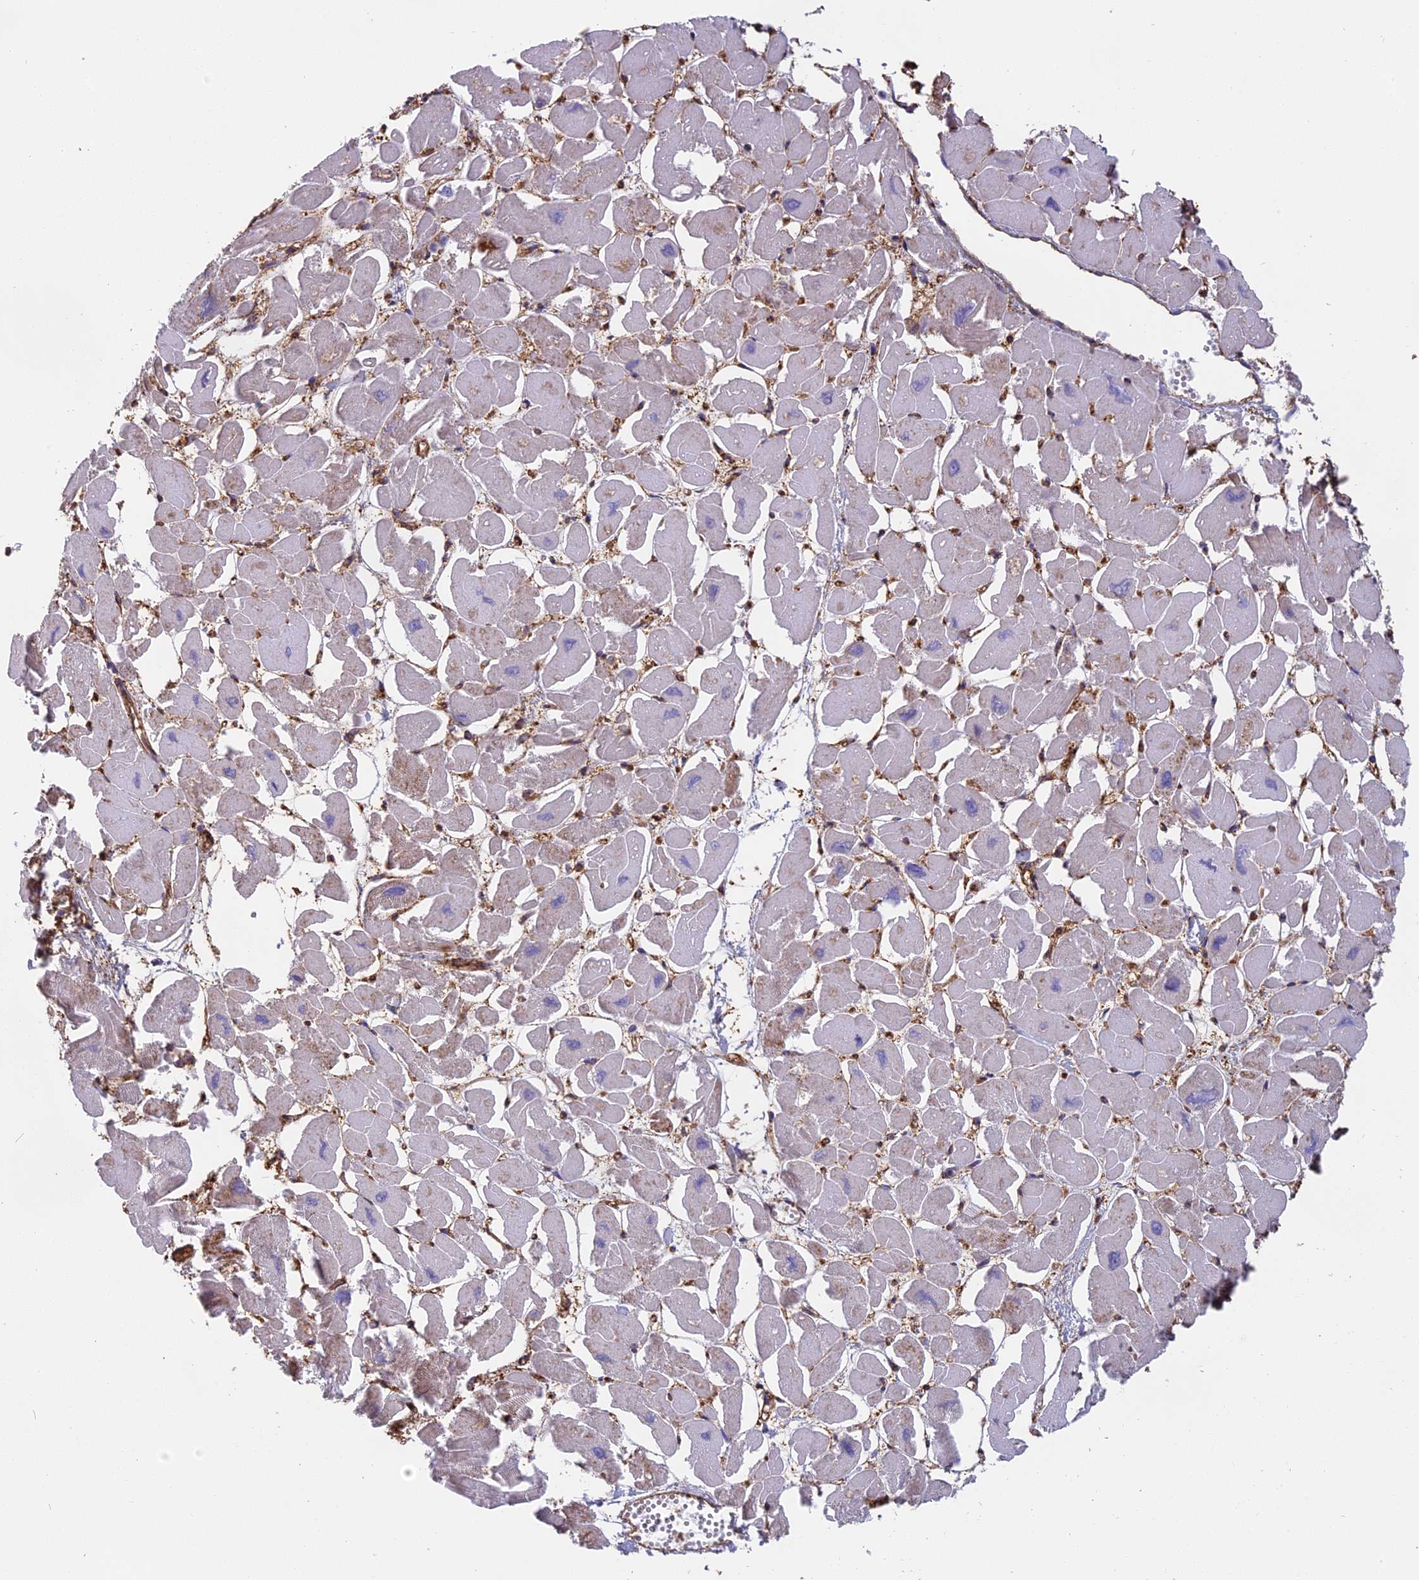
{"staining": {"intensity": "negative", "quantity": "none", "location": "none"}, "tissue": "heart muscle", "cell_type": "Cardiomyocytes", "image_type": "normal", "snomed": [{"axis": "morphology", "description": "Normal tissue, NOS"}, {"axis": "topography", "description": "Heart"}], "caption": "IHC image of unremarkable human heart muscle stained for a protein (brown), which reveals no positivity in cardiomyocytes.", "gene": "TMEM255B", "patient": {"sex": "male", "age": 54}}